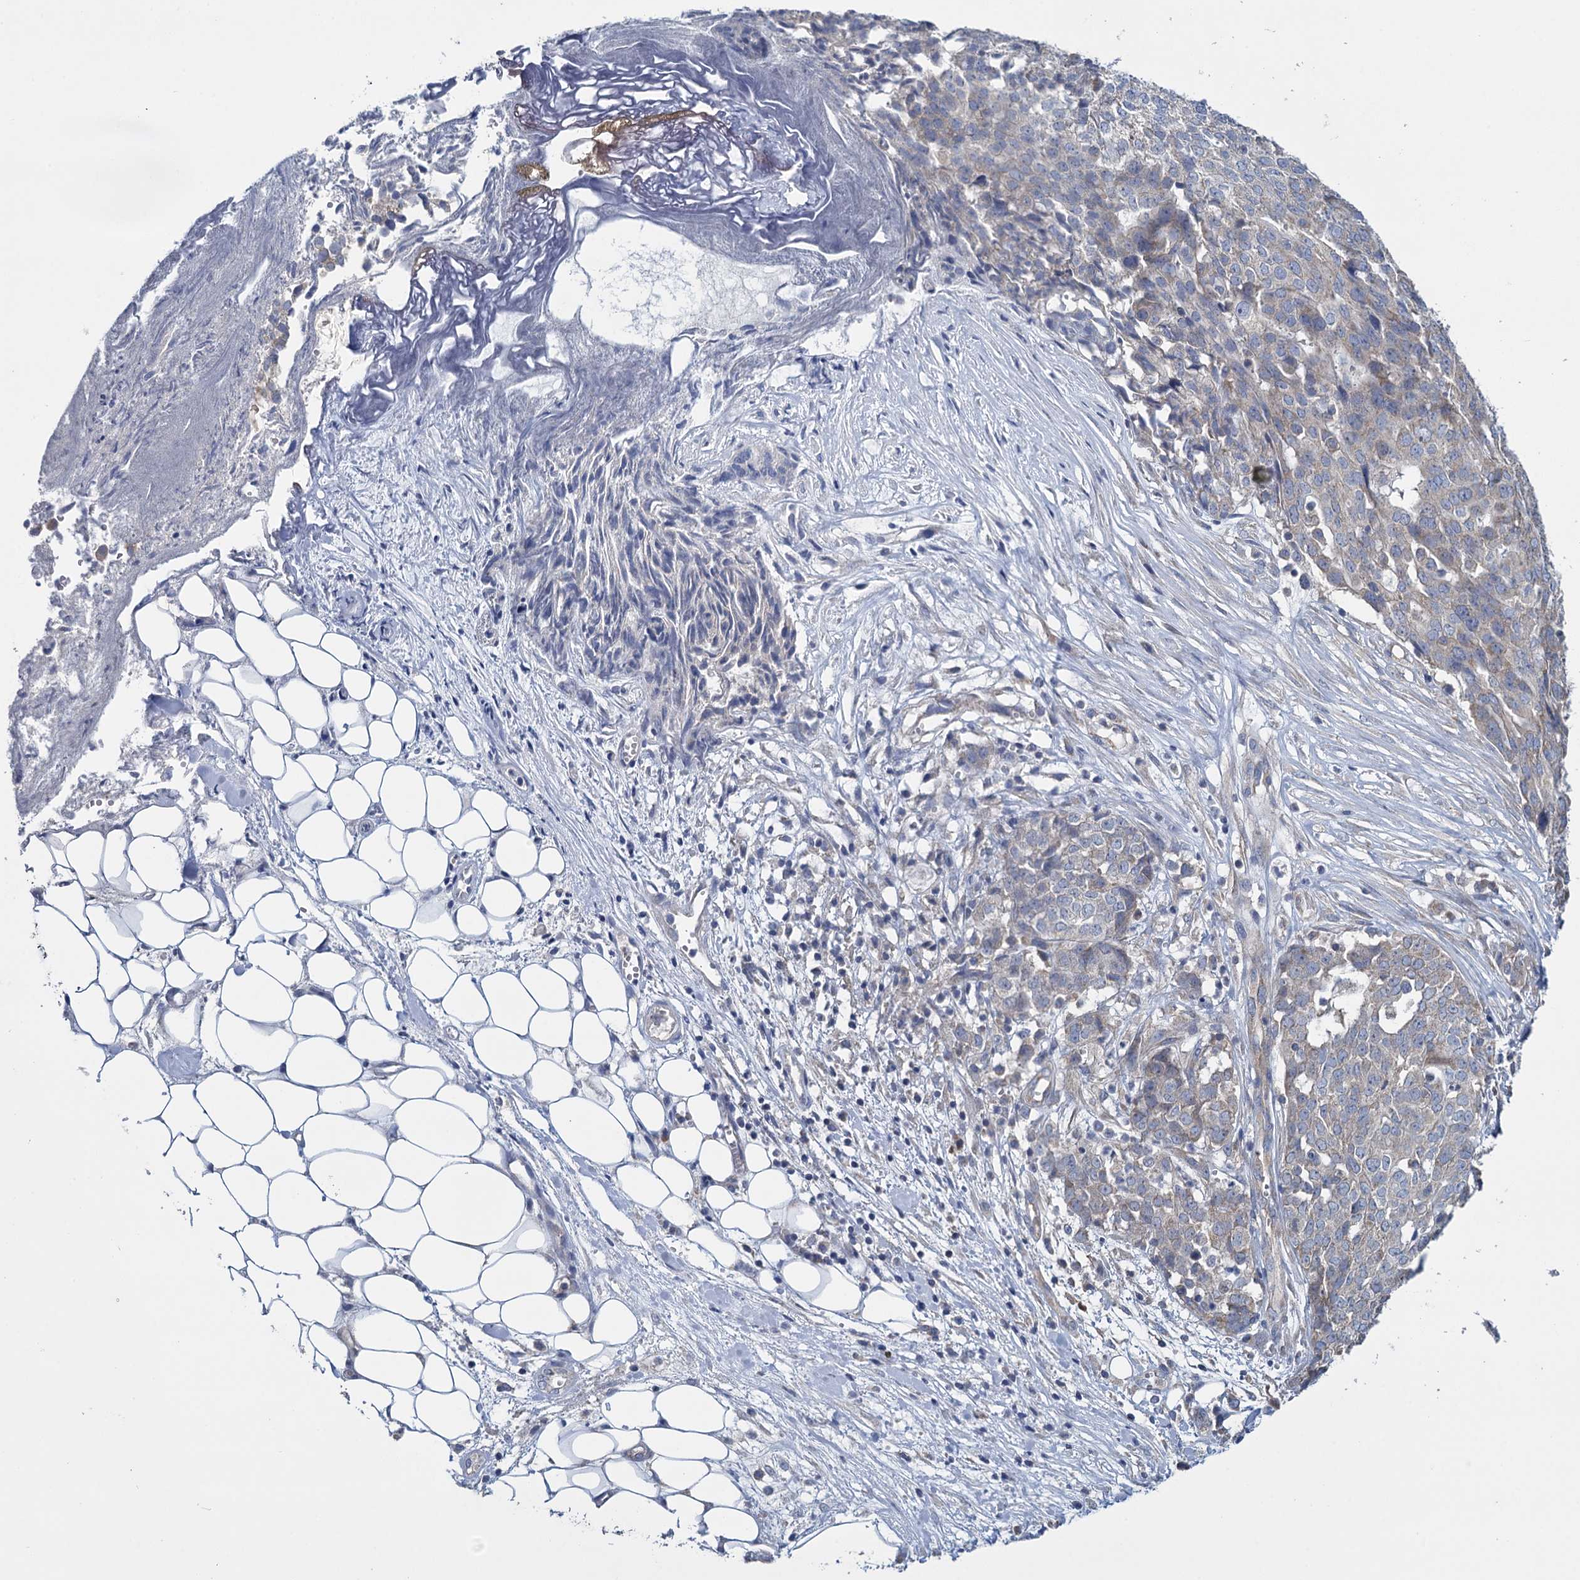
{"staining": {"intensity": "weak", "quantity": "25%-75%", "location": "cytoplasmic/membranous"}, "tissue": "ovarian cancer", "cell_type": "Tumor cells", "image_type": "cancer", "snomed": [{"axis": "morphology", "description": "Cystadenocarcinoma, serous, NOS"}, {"axis": "topography", "description": "Soft tissue"}, {"axis": "topography", "description": "Ovary"}], "caption": "Protein expression analysis of human ovarian serous cystadenocarcinoma reveals weak cytoplasmic/membranous staining in about 25%-75% of tumor cells.", "gene": "GSTM2", "patient": {"sex": "female", "age": 57}}